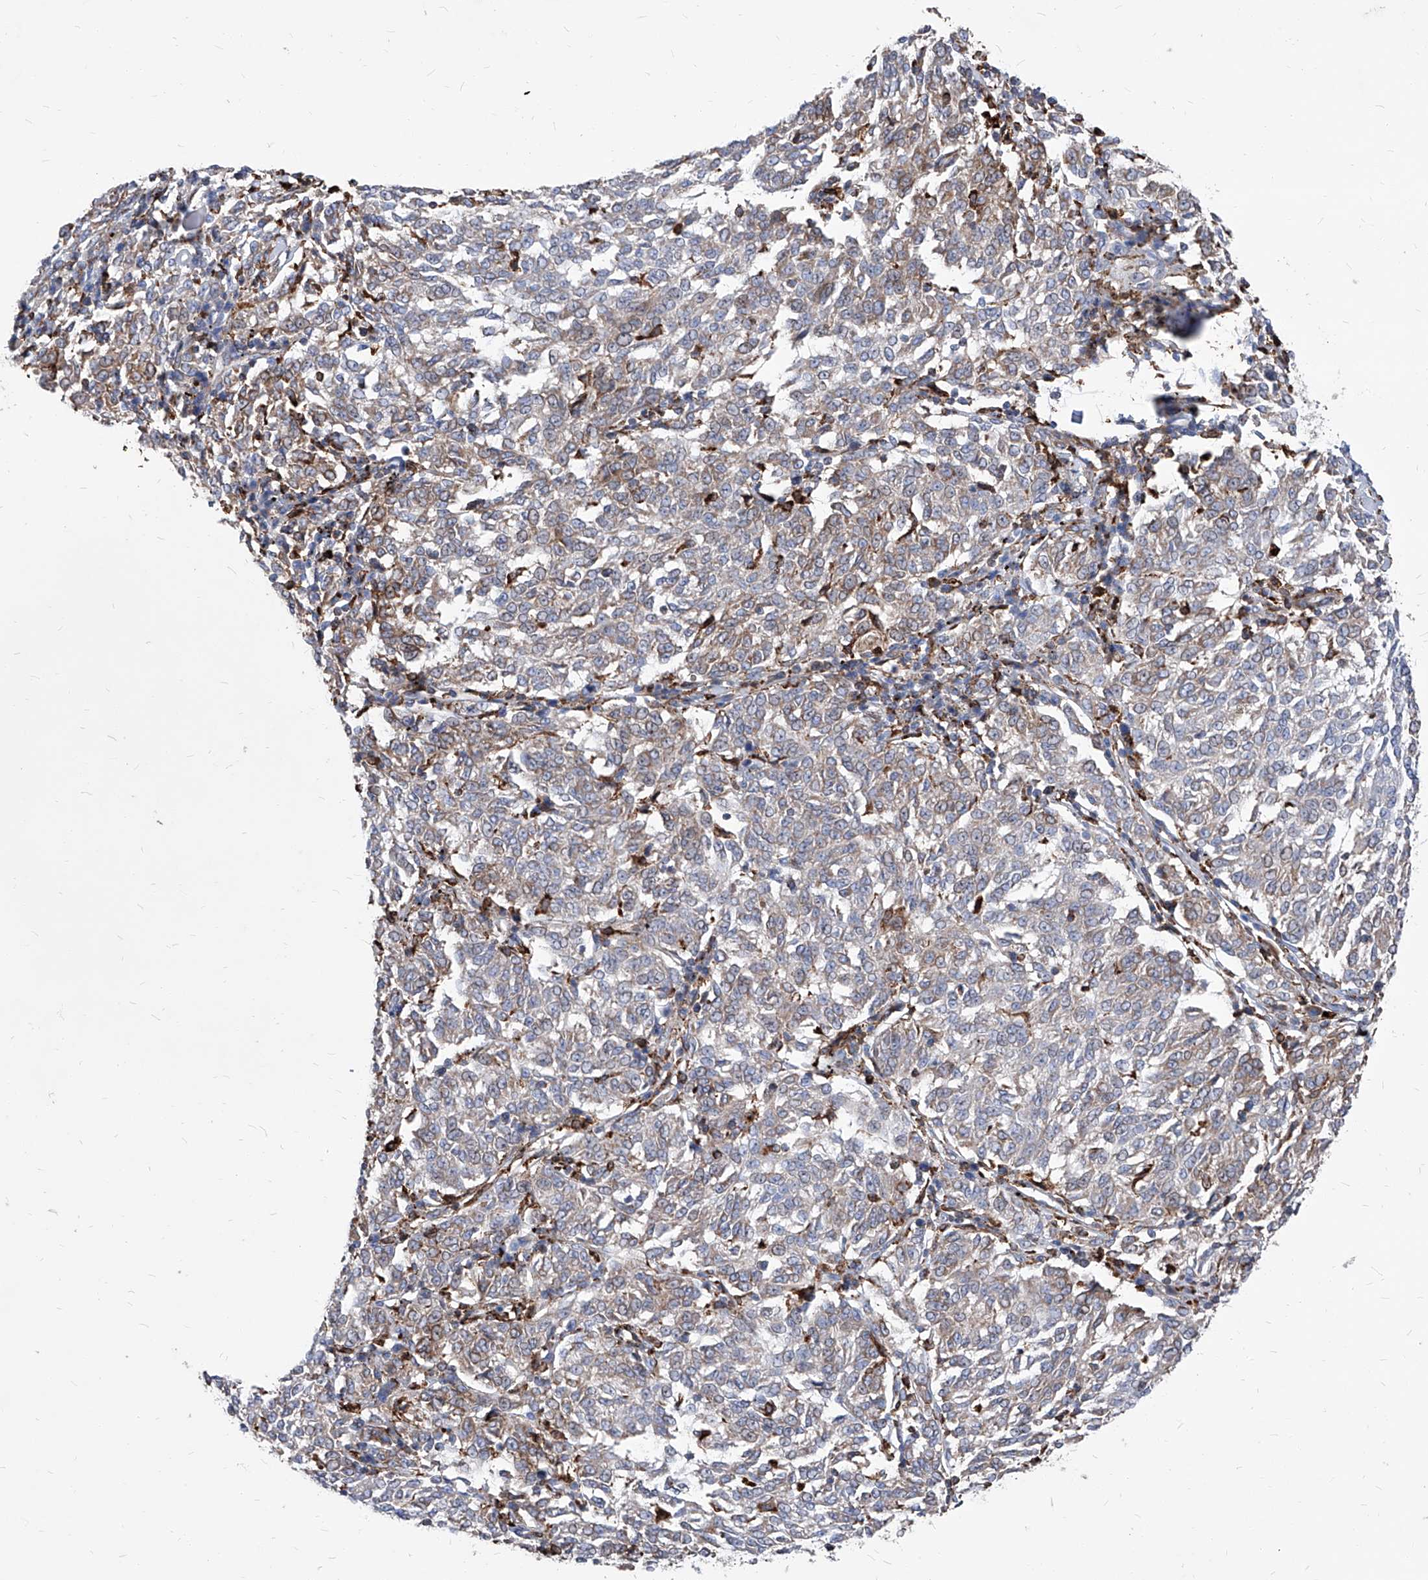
{"staining": {"intensity": "weak", "quantity": ">75%", "location": "cytoplasmic/membranous"}, "tissue": "melanoma", "cell_type": "Tumor cells", "image_type": "cancer", "snomed": [{"axis": "morphology", "description": "Malignant melanoma, NOS"}, {"axis": "topography", "description": "Skin"}], "caption": "This micrograph shows IHC staining of malignant melanoma, with low weak cytoplasmic/membranous expression in approximately >75% of tumor cells.", "gene": "UBOX5", "patient": {"sex": "female", "age": 72}}